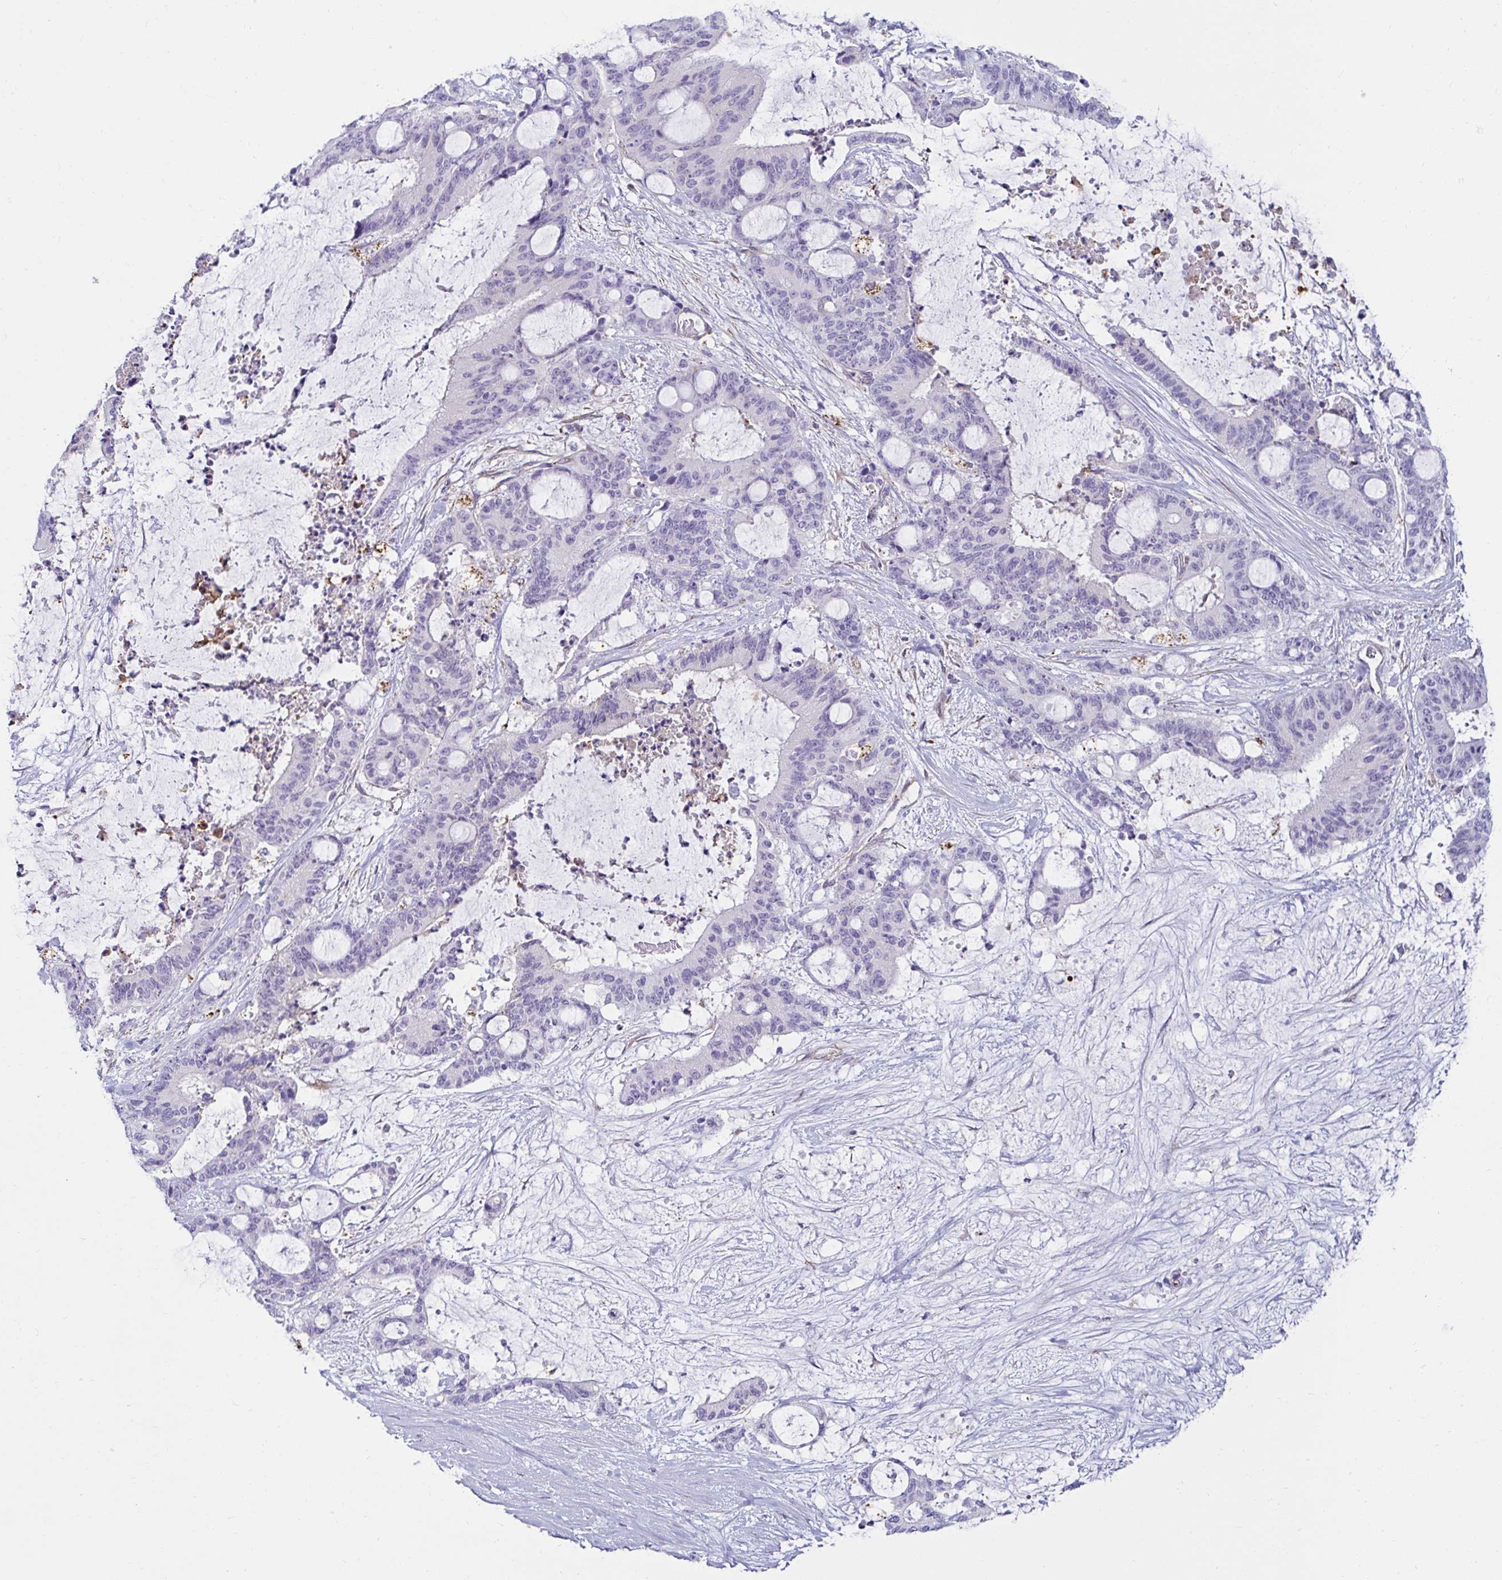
{"staining": {"intensity": "negative", "quantity": "none", "location": "none"}, "tissue": "liver cancer", "cell_type": "Tumor cells", "image_type": "cancer", "snomed": [{"axis": "morphology", "description": "Normal tissue, NOS"}, {"axis": "morphology", "description": "Cholangiocarcinoma"}, {"axis": "topography", "description": "Liver"}, {"axis": "topography", "description": "Peripheral nerve tissue"}], "caption": "This is a image of immunohistochemistry staining of liver cholangiocarcinoma, which shows no expression in tumor cells.", "gene": "ANKRD62", "patient": {"sex": "female", "age": 73}}